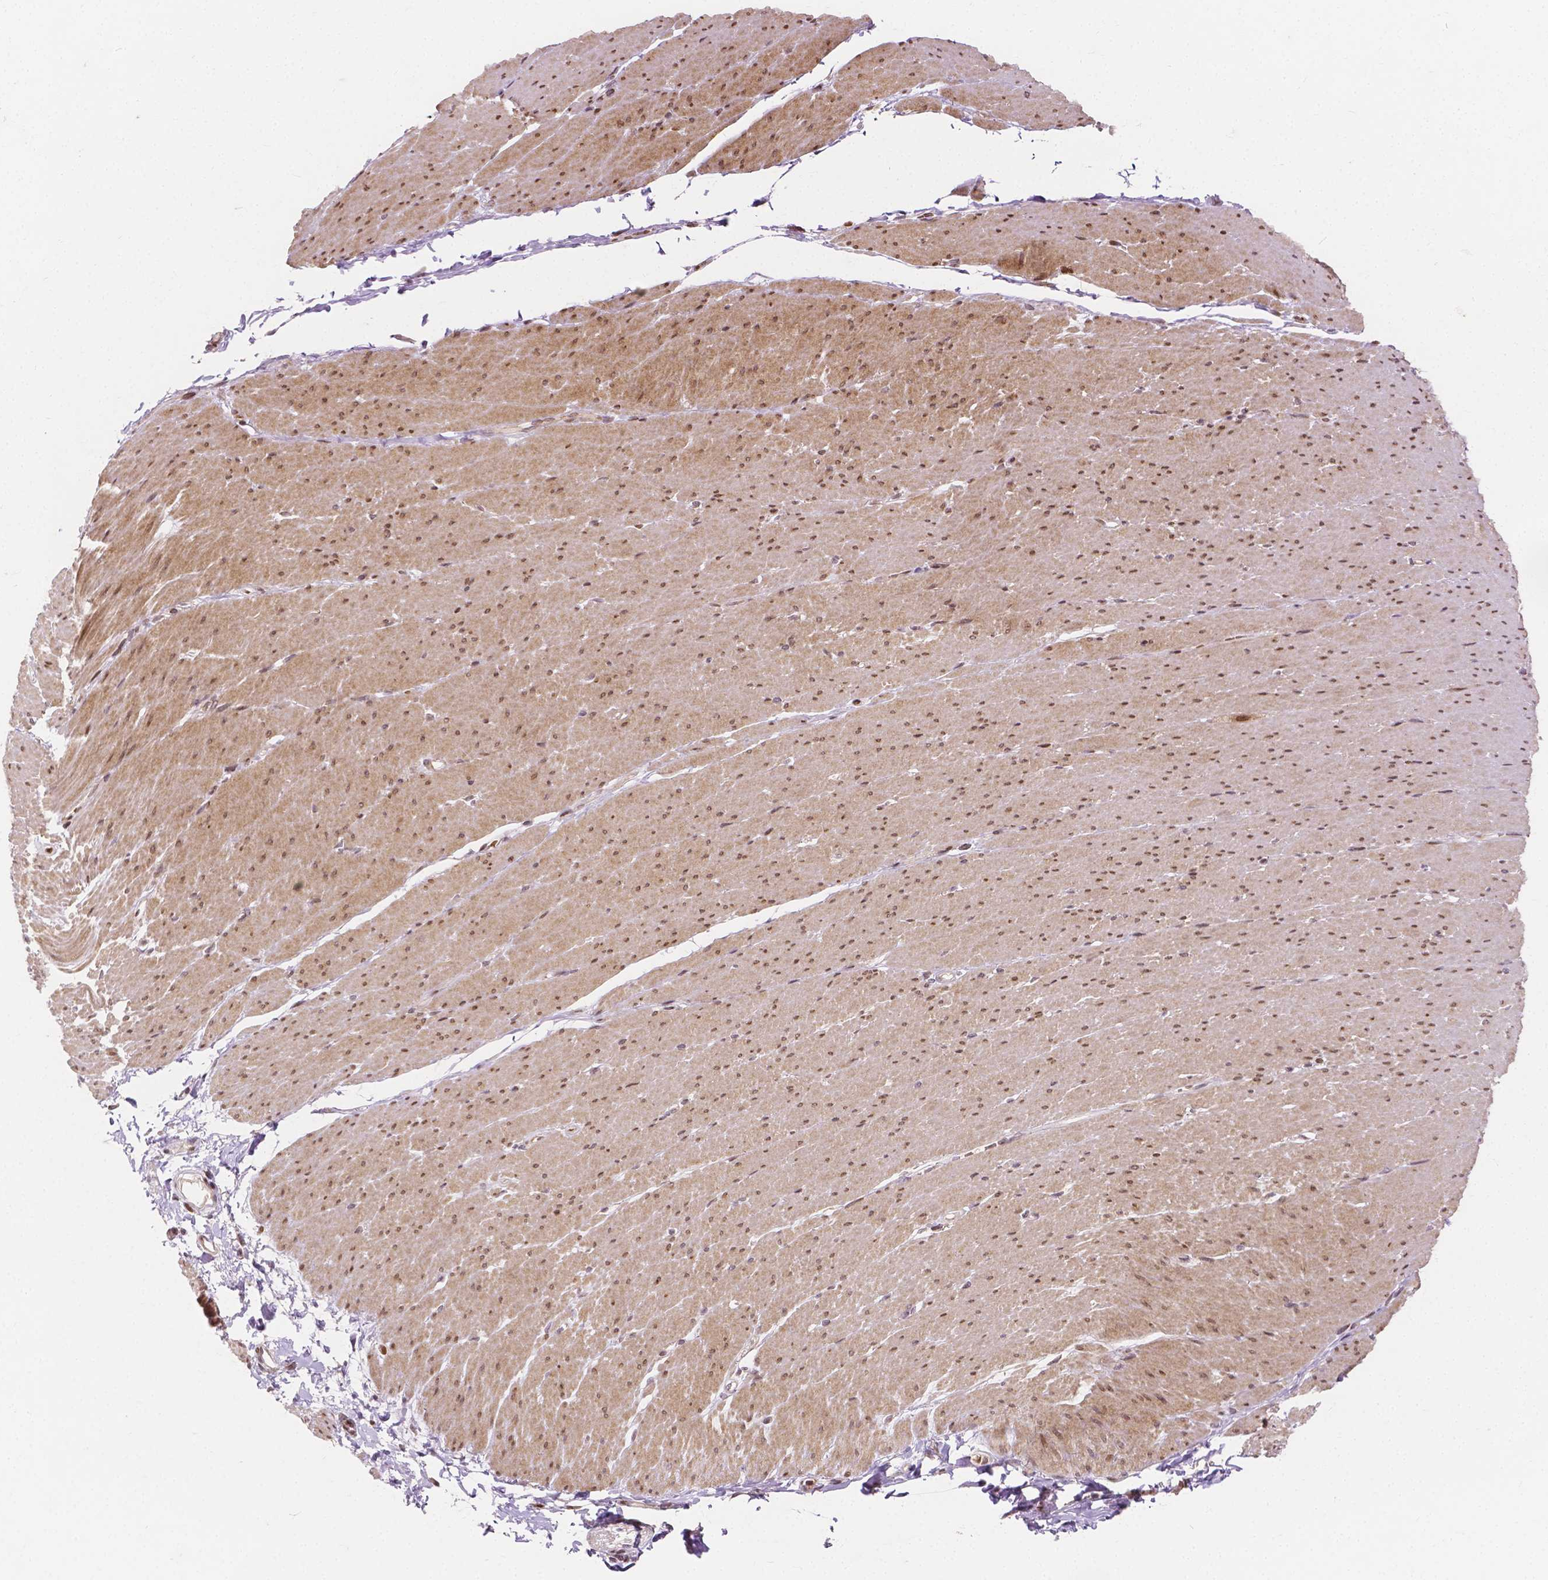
{"staining": {"intensity": "moderate", "quantity": ">75%", "location": "cytoplasmic/membranous,nuclear"}, "tissue": "smooth muscle", "cell_type": "Smooth muscle cells", "image_type": "normal", "snomed": [{"axis": "morphology", "description": "Normal tissue, NOS"}, {"axis": "topography", "description": "Smooth muscle"}, {"axis": "topography", "description": "Rectum"}], "caption": "Human smooth muscle stained with a brown dye reveals moderate cytoplasmic/membranous,nuclear positive staining in about >75% of smooth muscle cells.", "gene": "PTPN18", "patient": {"sex": "male", "age": 53}}